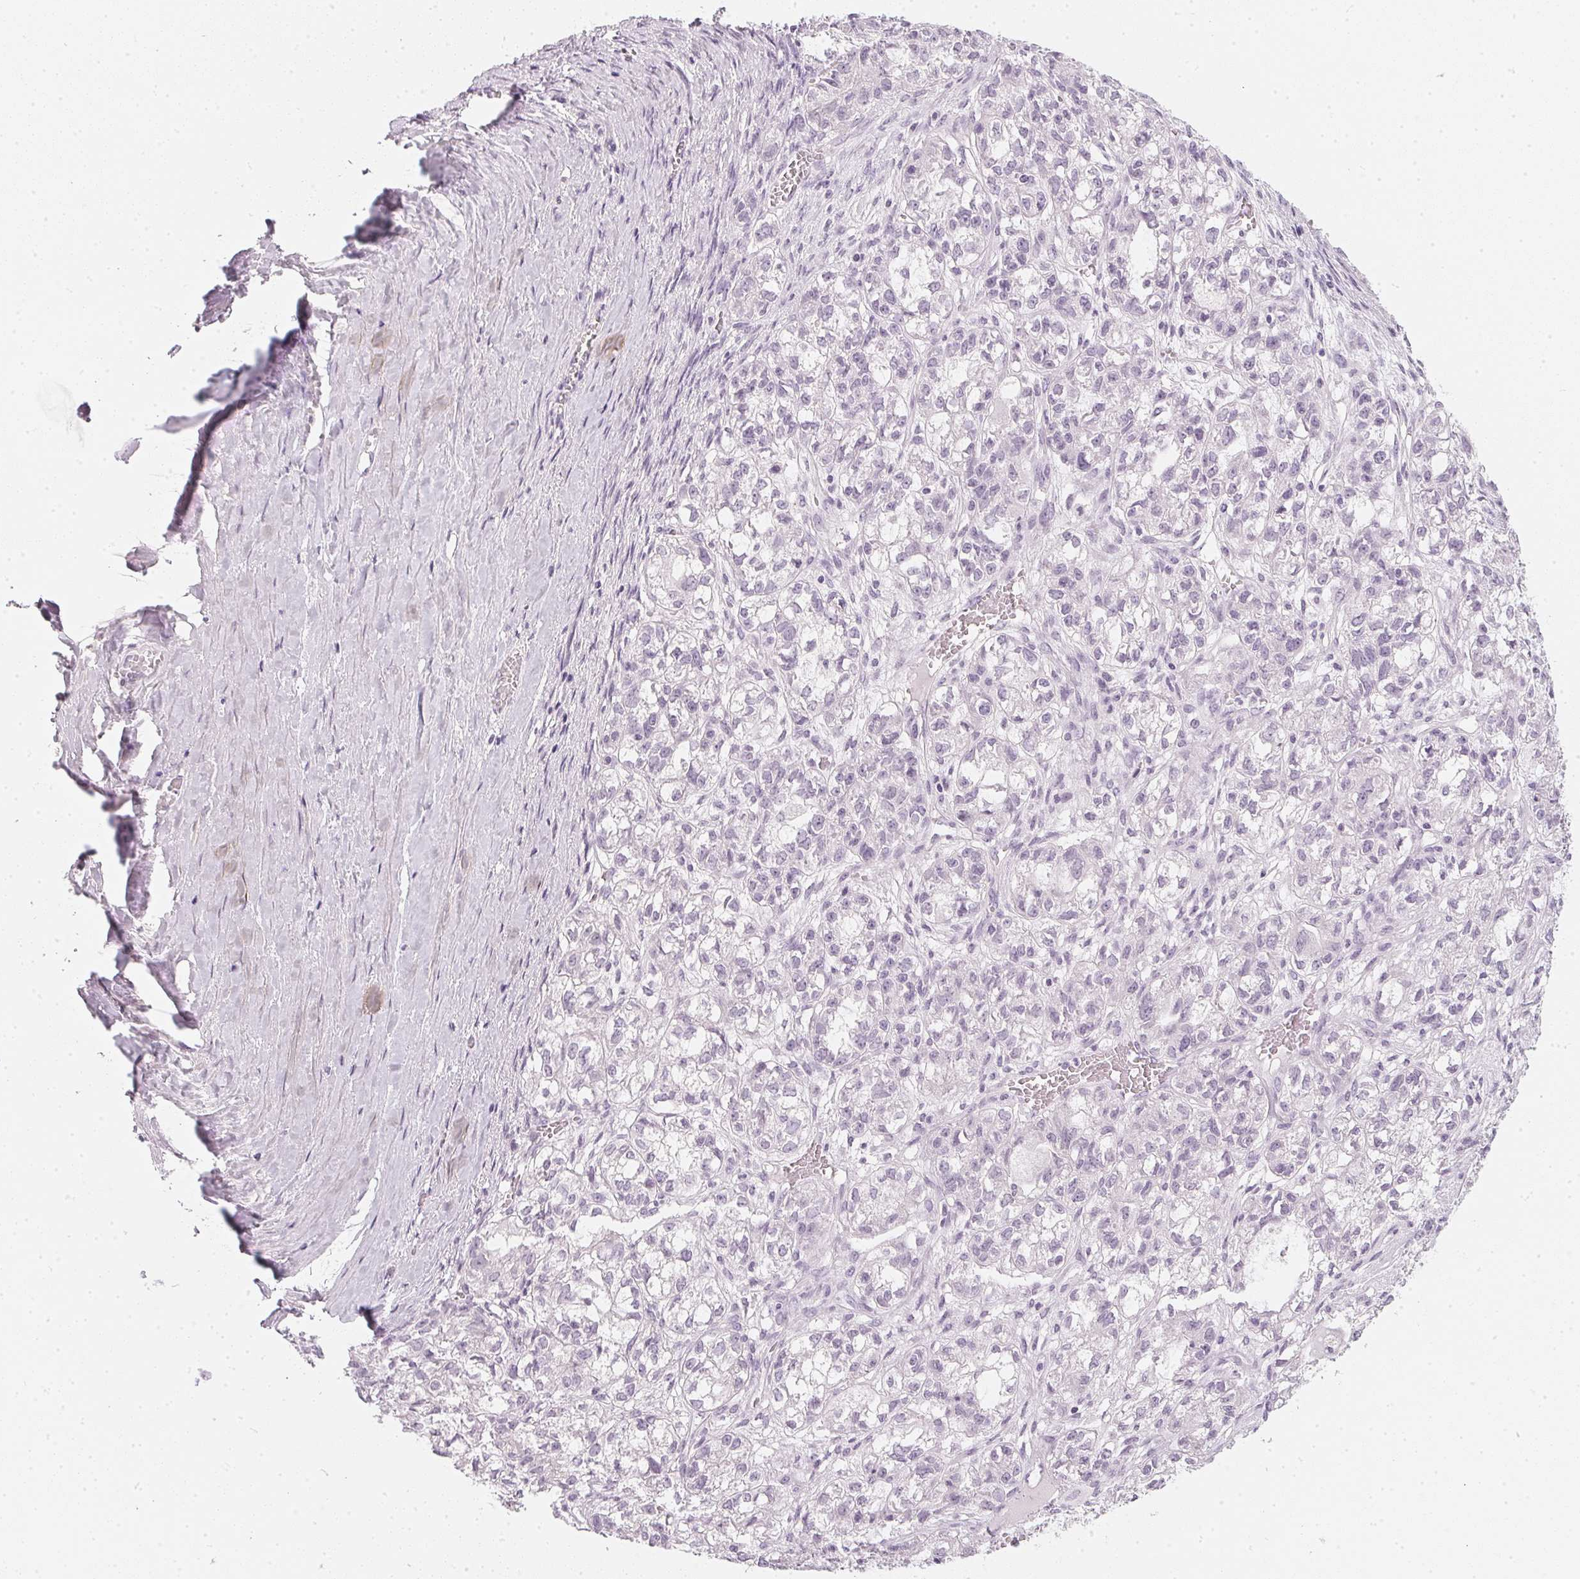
{"staining": {"intensity": "negative", "quantity": "none", "location": "none"}, "tissue": "ovarian cancer", "cell_type": "Tumor cells", "image_type": "cancer", "snomed": [{"axis": "morphology", "description": "Carcinoma, endometroid"}, {"axis": "topography", "description": "Ovary"}], "caption": "A micrograph of human ovarian endometroid carcinoma is negative for staining in tumor cells.", "gene": "CHST4", "patient": {"sex": "female", "age": 64}}